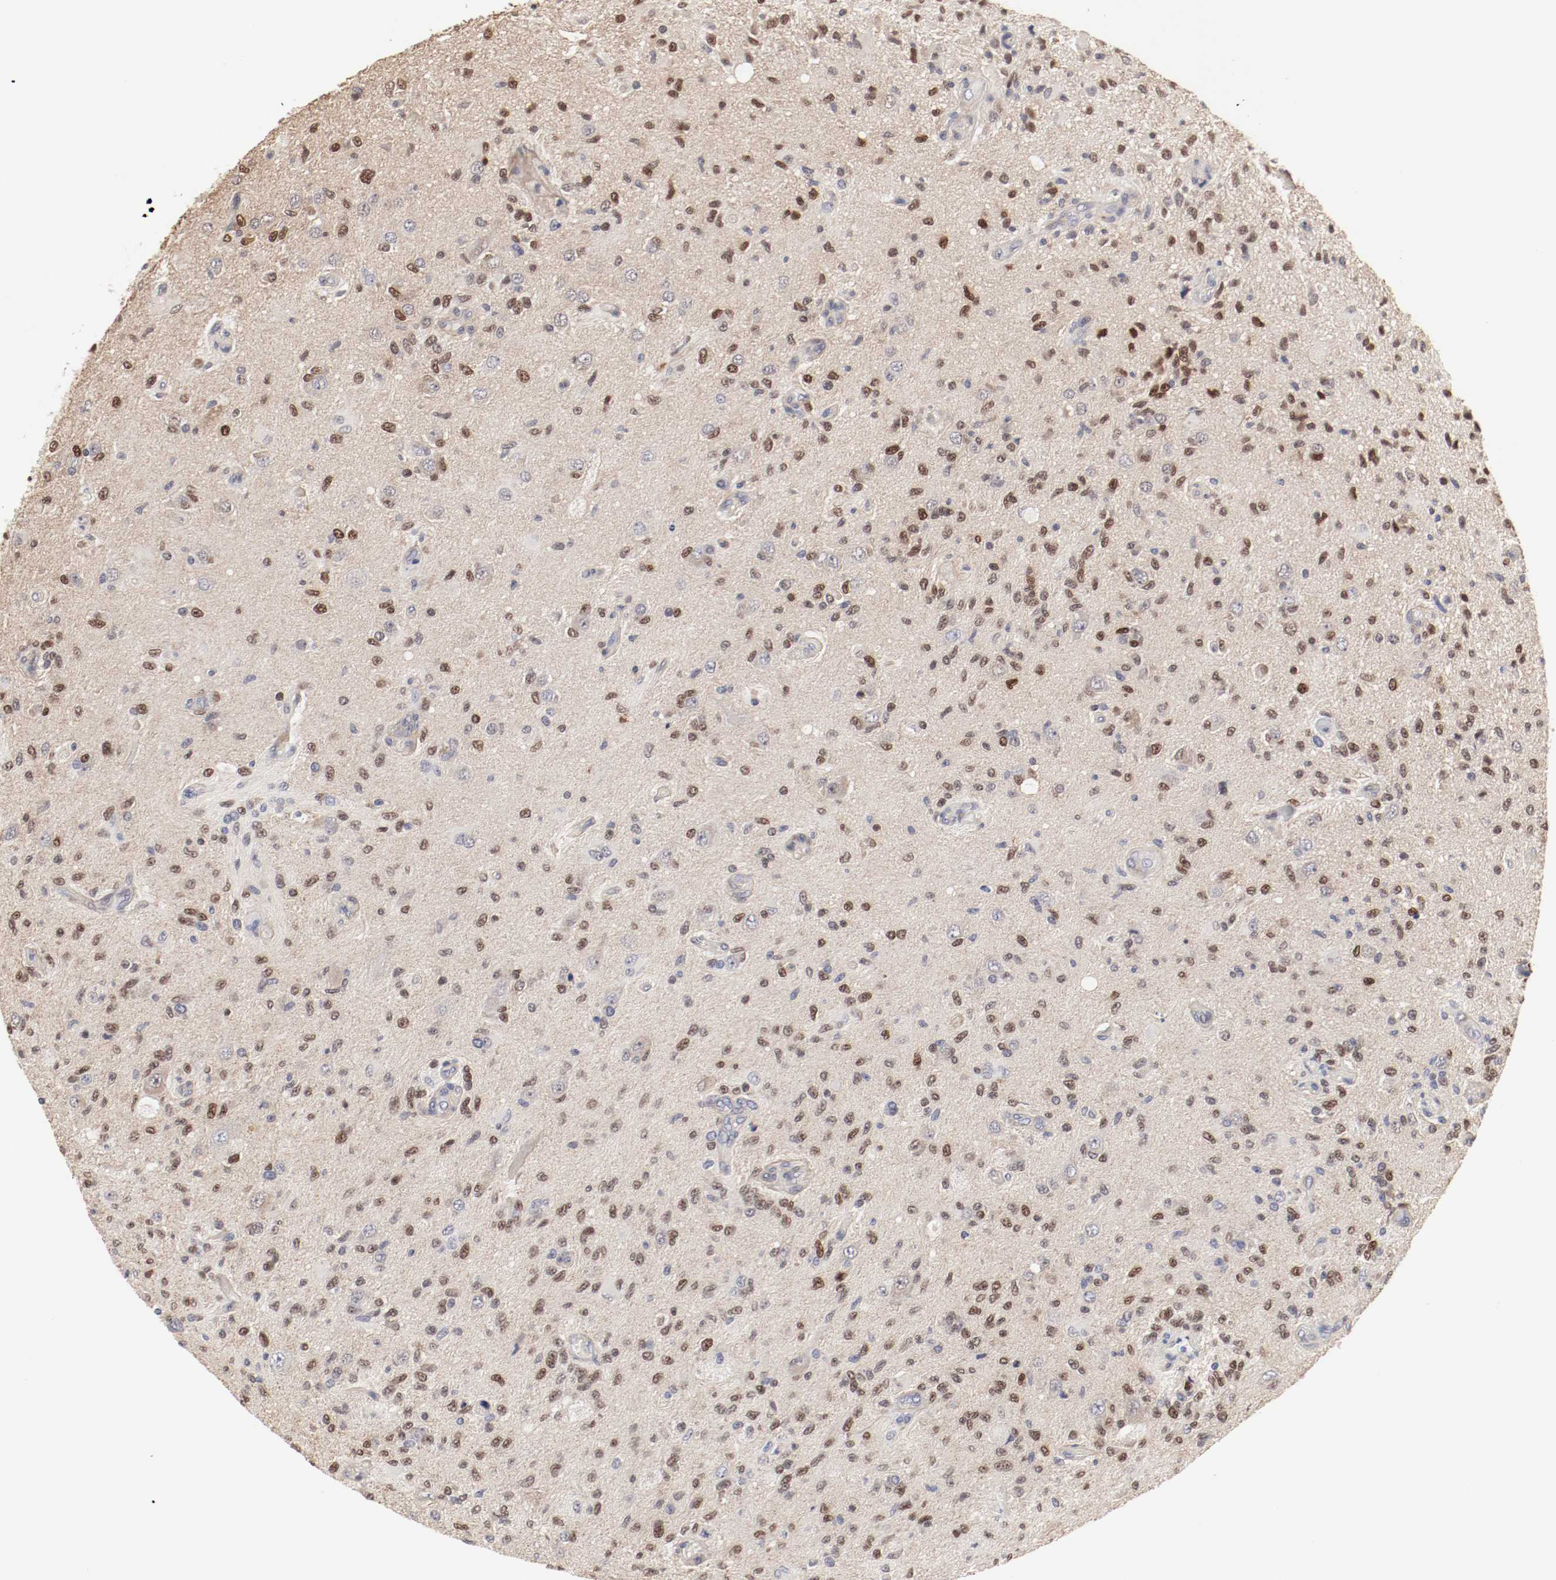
{"staining": {"intensity": "moderate", "quantity": "25%-75%", "location": "nuclear"}, "tissue": "glioma", "cell_type": "Tumor cells", "image_type": "cancer", "snomed": [{"axis": "morphology", "description": "Normal tissue, NOS"}, {"axis": "morphology", "description": "Glioma, malignant, High grade"}, {"axis": "topography", "description": "Cerebral cortex"}], "caption": "Brown immunohistochemical staining in human malignant glioma (high-grade) shows moderate nuclear expression in about 25%-75% of tumor cells.", "gene": "MAGED4", "patient": {"sex": "male", "age": 77}}